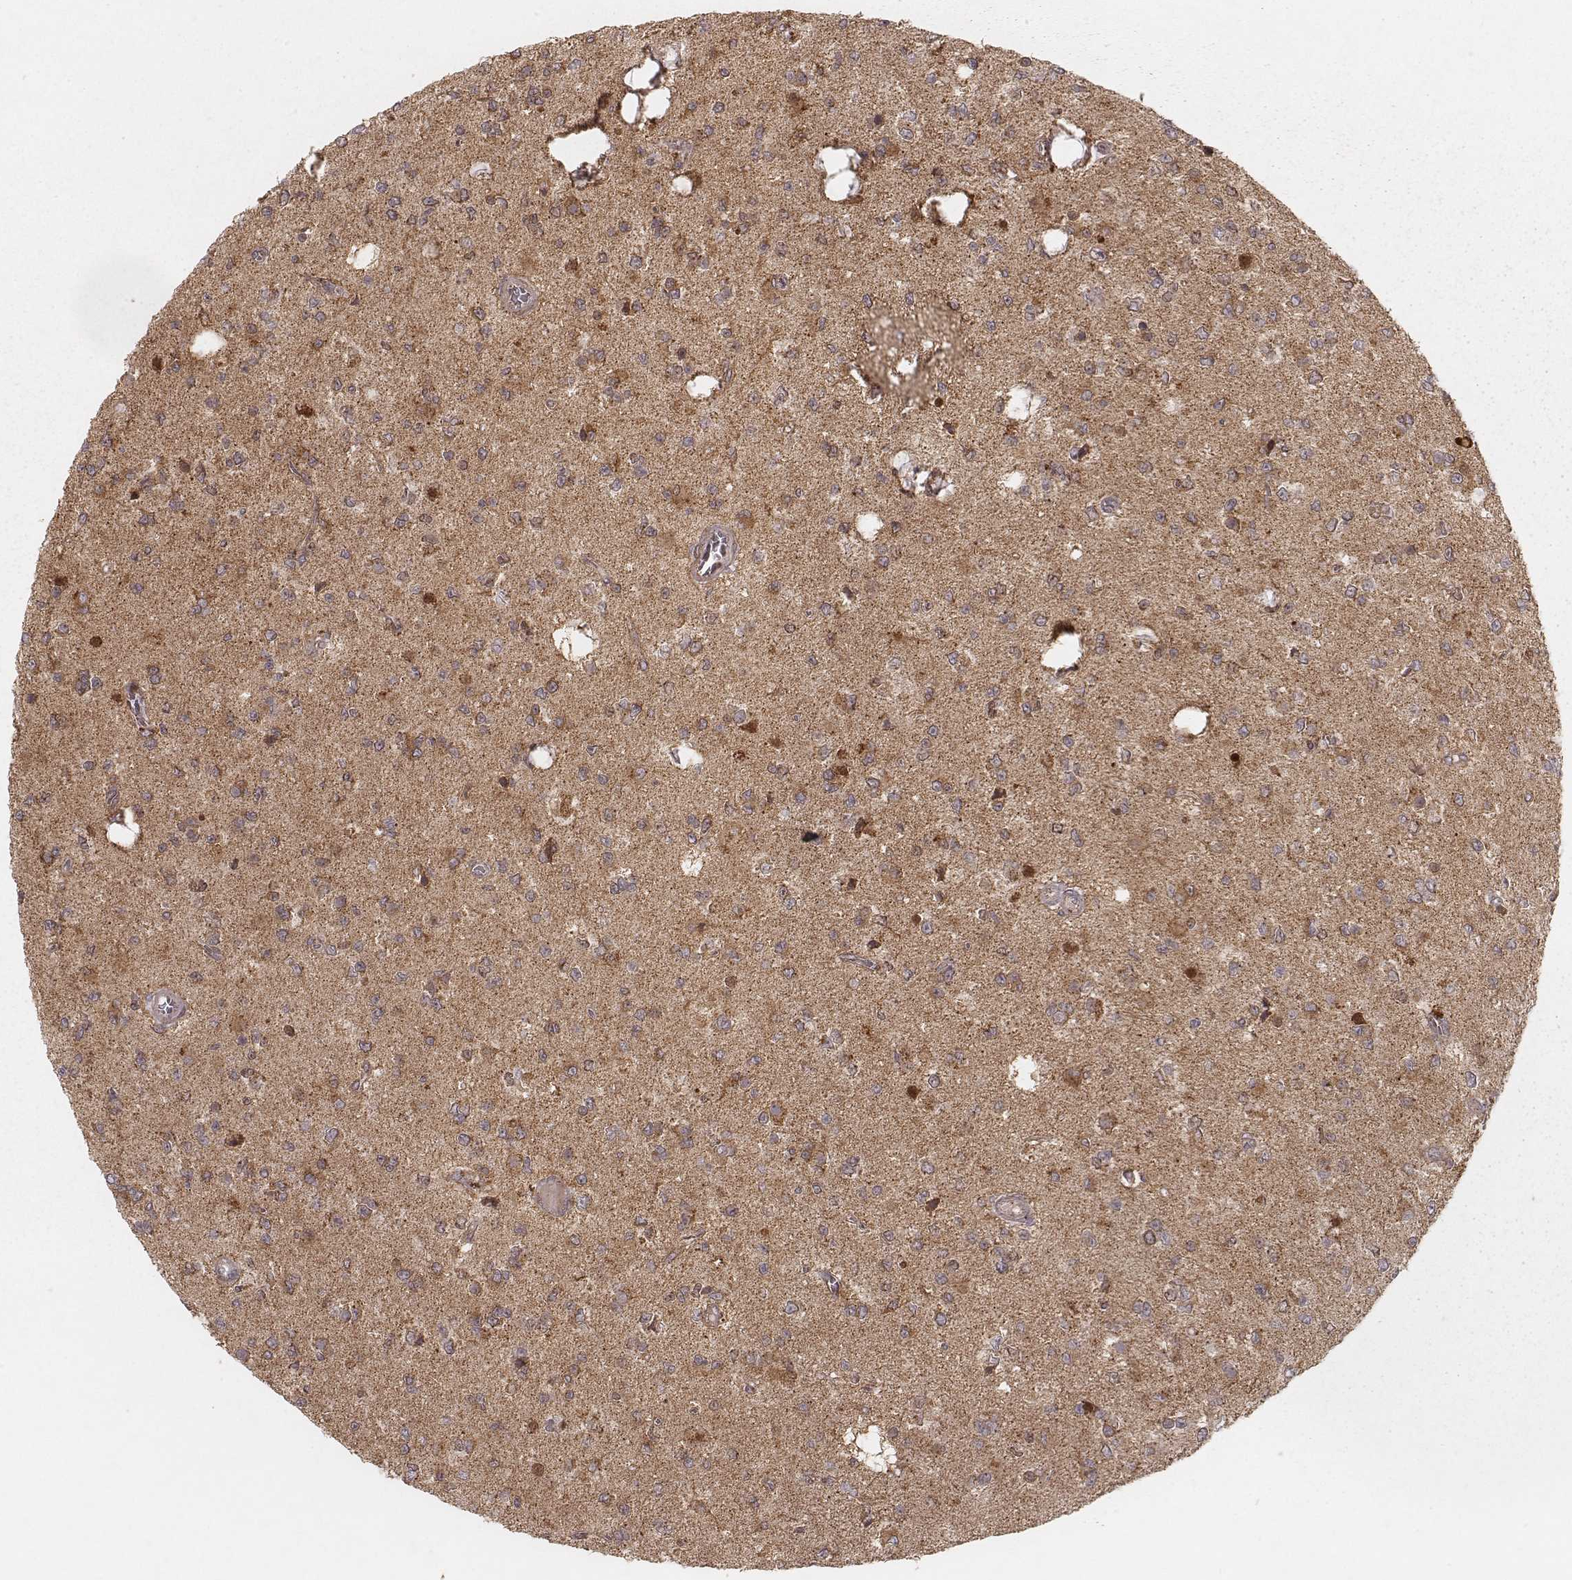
{"staining": {"intensity": "moderate", "quantity": ">75%", "location": "cytoplasmic/membranous"}, "tissue": "glioma", "cell_type": "Tumor cells", "image_type": "cancer", "snomed": [{"axis": "morphology", "description": "Glioma, malignant, Low grade"}, {"axis": "topography", "description": "Brain"}], "caption": "This histopathology image displays immunohistochemistry (IHC) staining of human glioma, with medium moderate cytoplasmic/membranous positivity in about >75% of tumor cells.", "gene": "NDUFA7", "patient": {"sex": "female", "age": 45}}